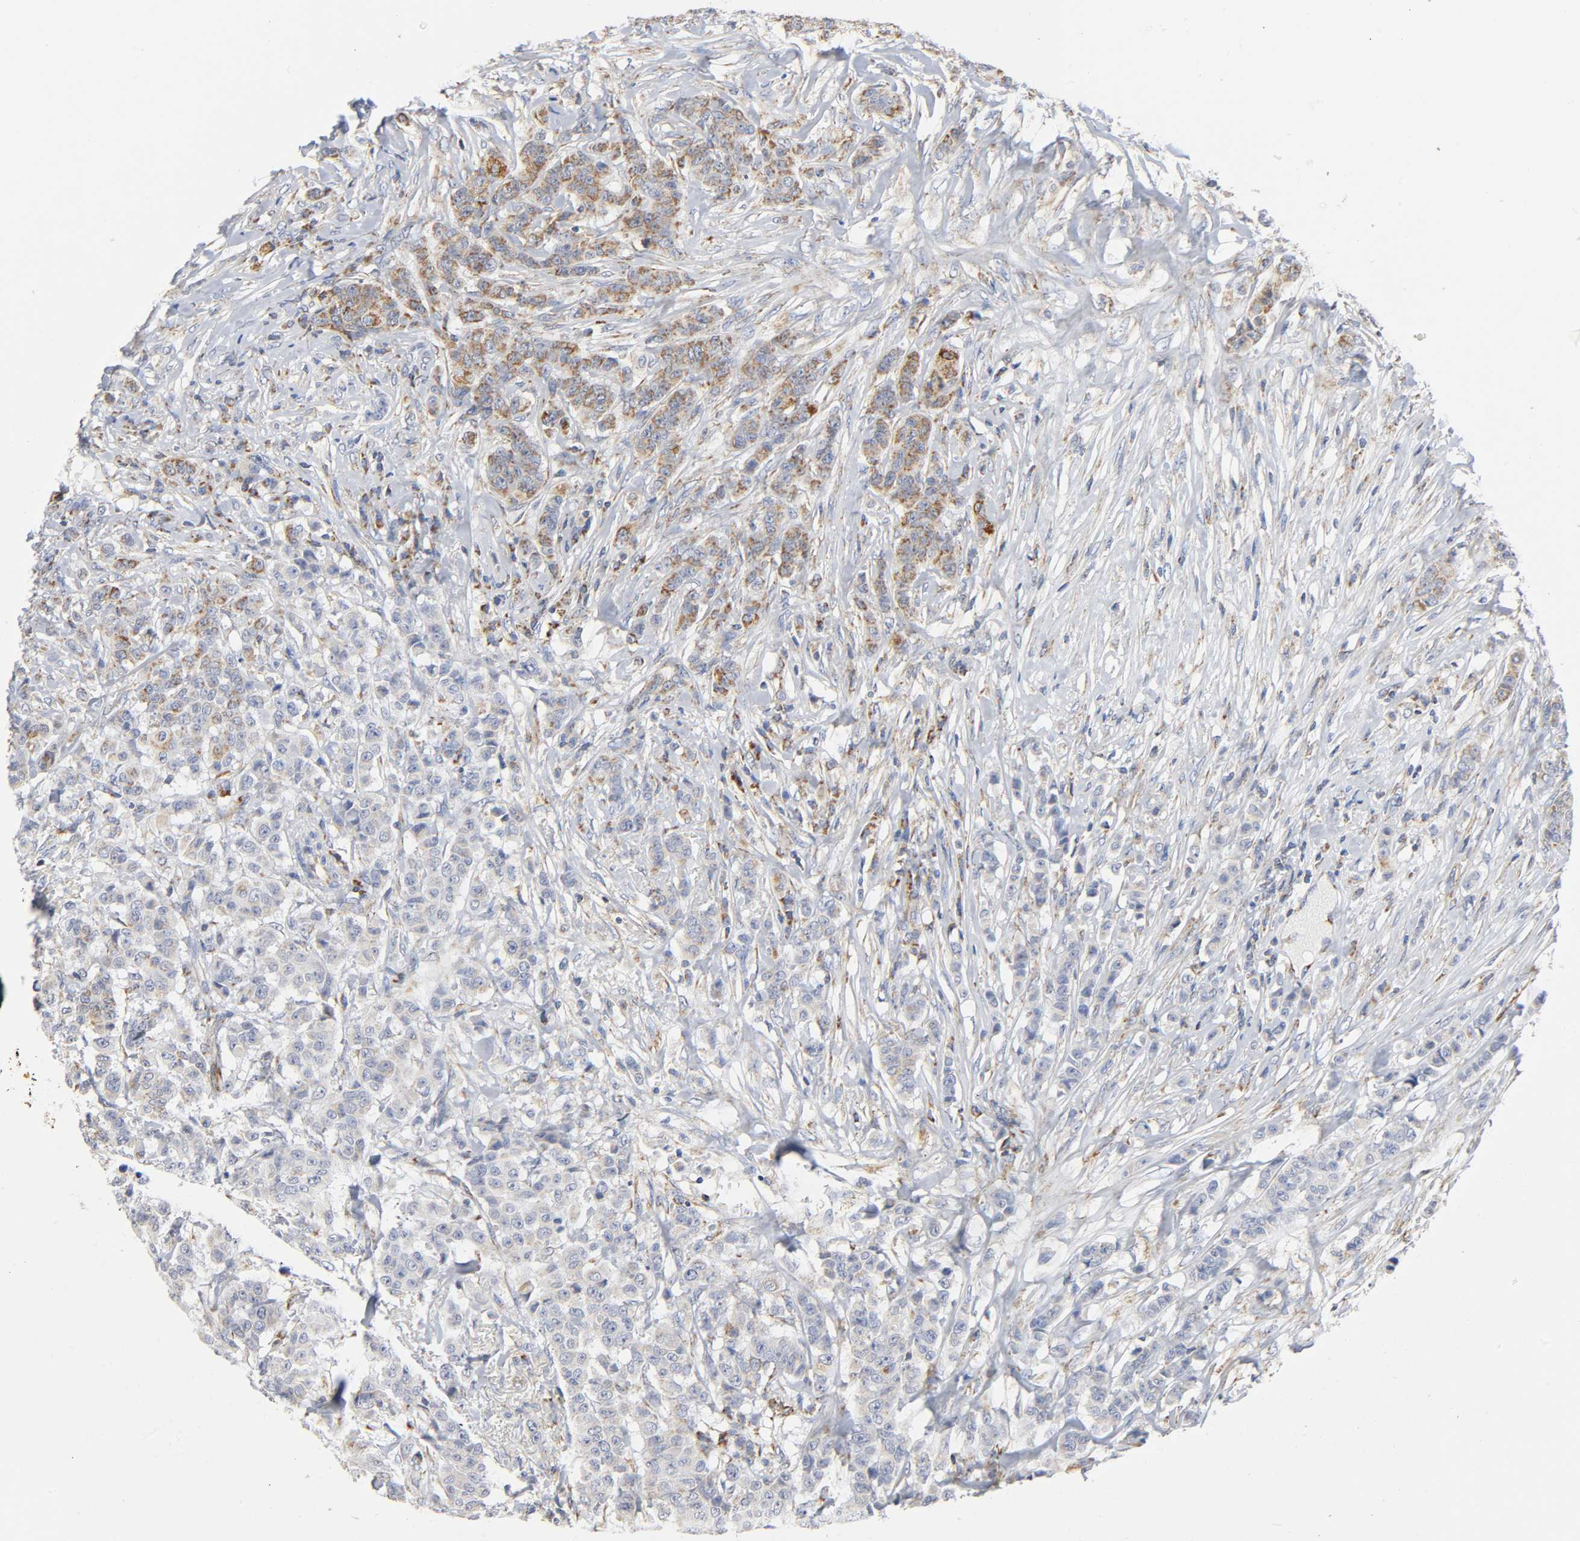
{"staining": {"intensity": "moderate", "quantity": ">75%", "location": "cytoplasmic/membranous"}, "tissue": "breast cancer", "cell_type": "Tumor cells", "image_type": "cancer", "snomed": [{"axis": "morphology", "description": "Duct carcinoma"}, {"axis": "topography", "description": "Breast"}], "caption": "Protein staining by immunohistochemistry (IHC) demonstrates moderate cytoplasmic/membranous positivity in approximately >75% of tumor cells in breast infiltrating ductal carcinoma. (IHC, brightfield microscopy, high magnification).", "gene": "BAK1", "patient": {"sex": "female", "age": 40}}